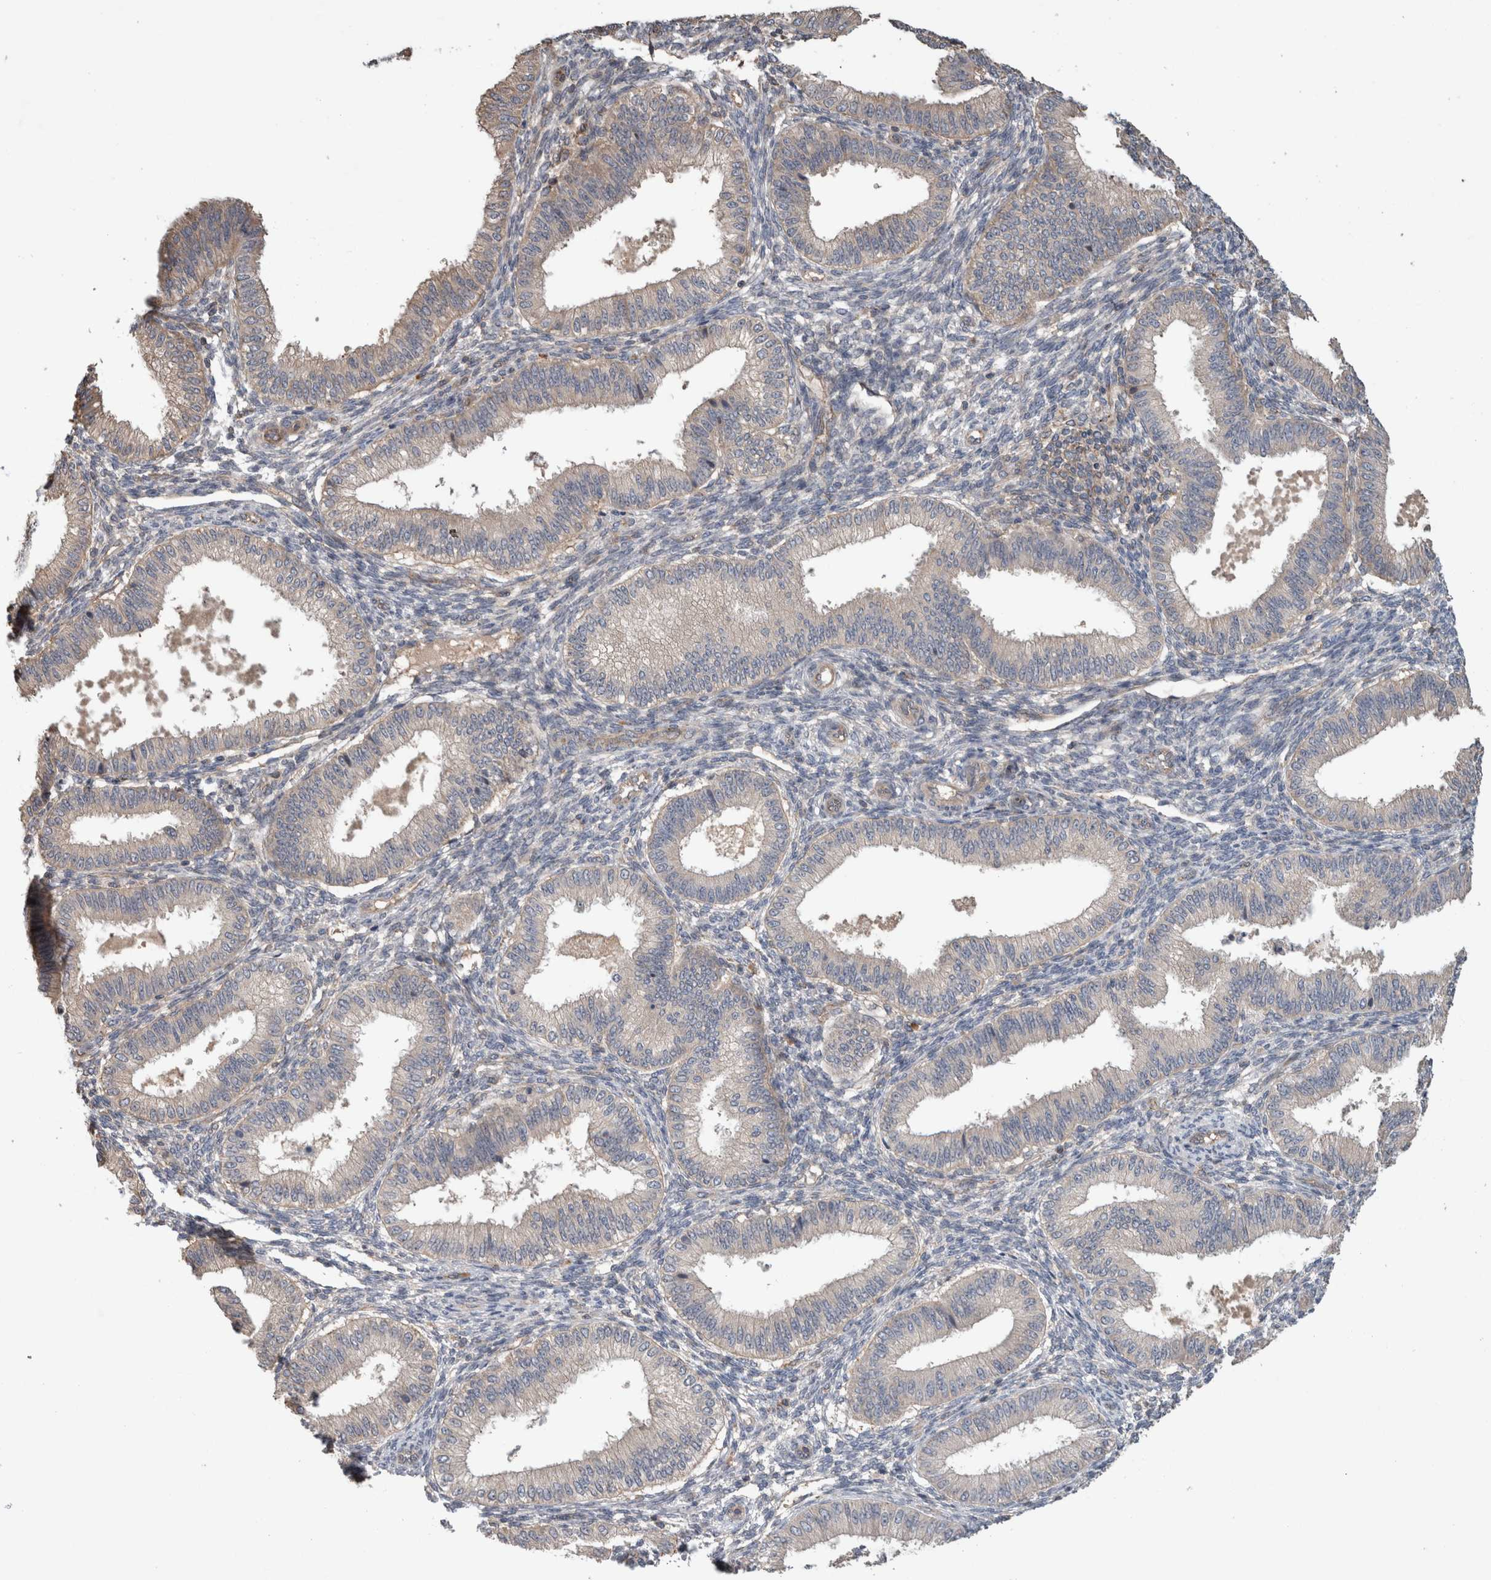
{"staining": {"intensity": "negative", "quantity": "none", "location": "none"}, "tissue": "endometrium", "cell_type": "Cells in endometrial stroma", "image_type": "normal", "snomed": [{"axis": "morphology", "description": "Normal tissue, NOS"}, {"axis": "topography", "description": "Endometrium"}], "caption": "This is a micrograph of immunohistochemistry (IHC) staining of normal endometrium, which shows no positivity in cells in endometrial stroma. (DAB (3,3'-diaminobenzidine) immunohistochemistry visualized using brightfield microscopy, high magnification).", "gene": "TARBP1", "patient": {"sex": "female", "age": 39}}